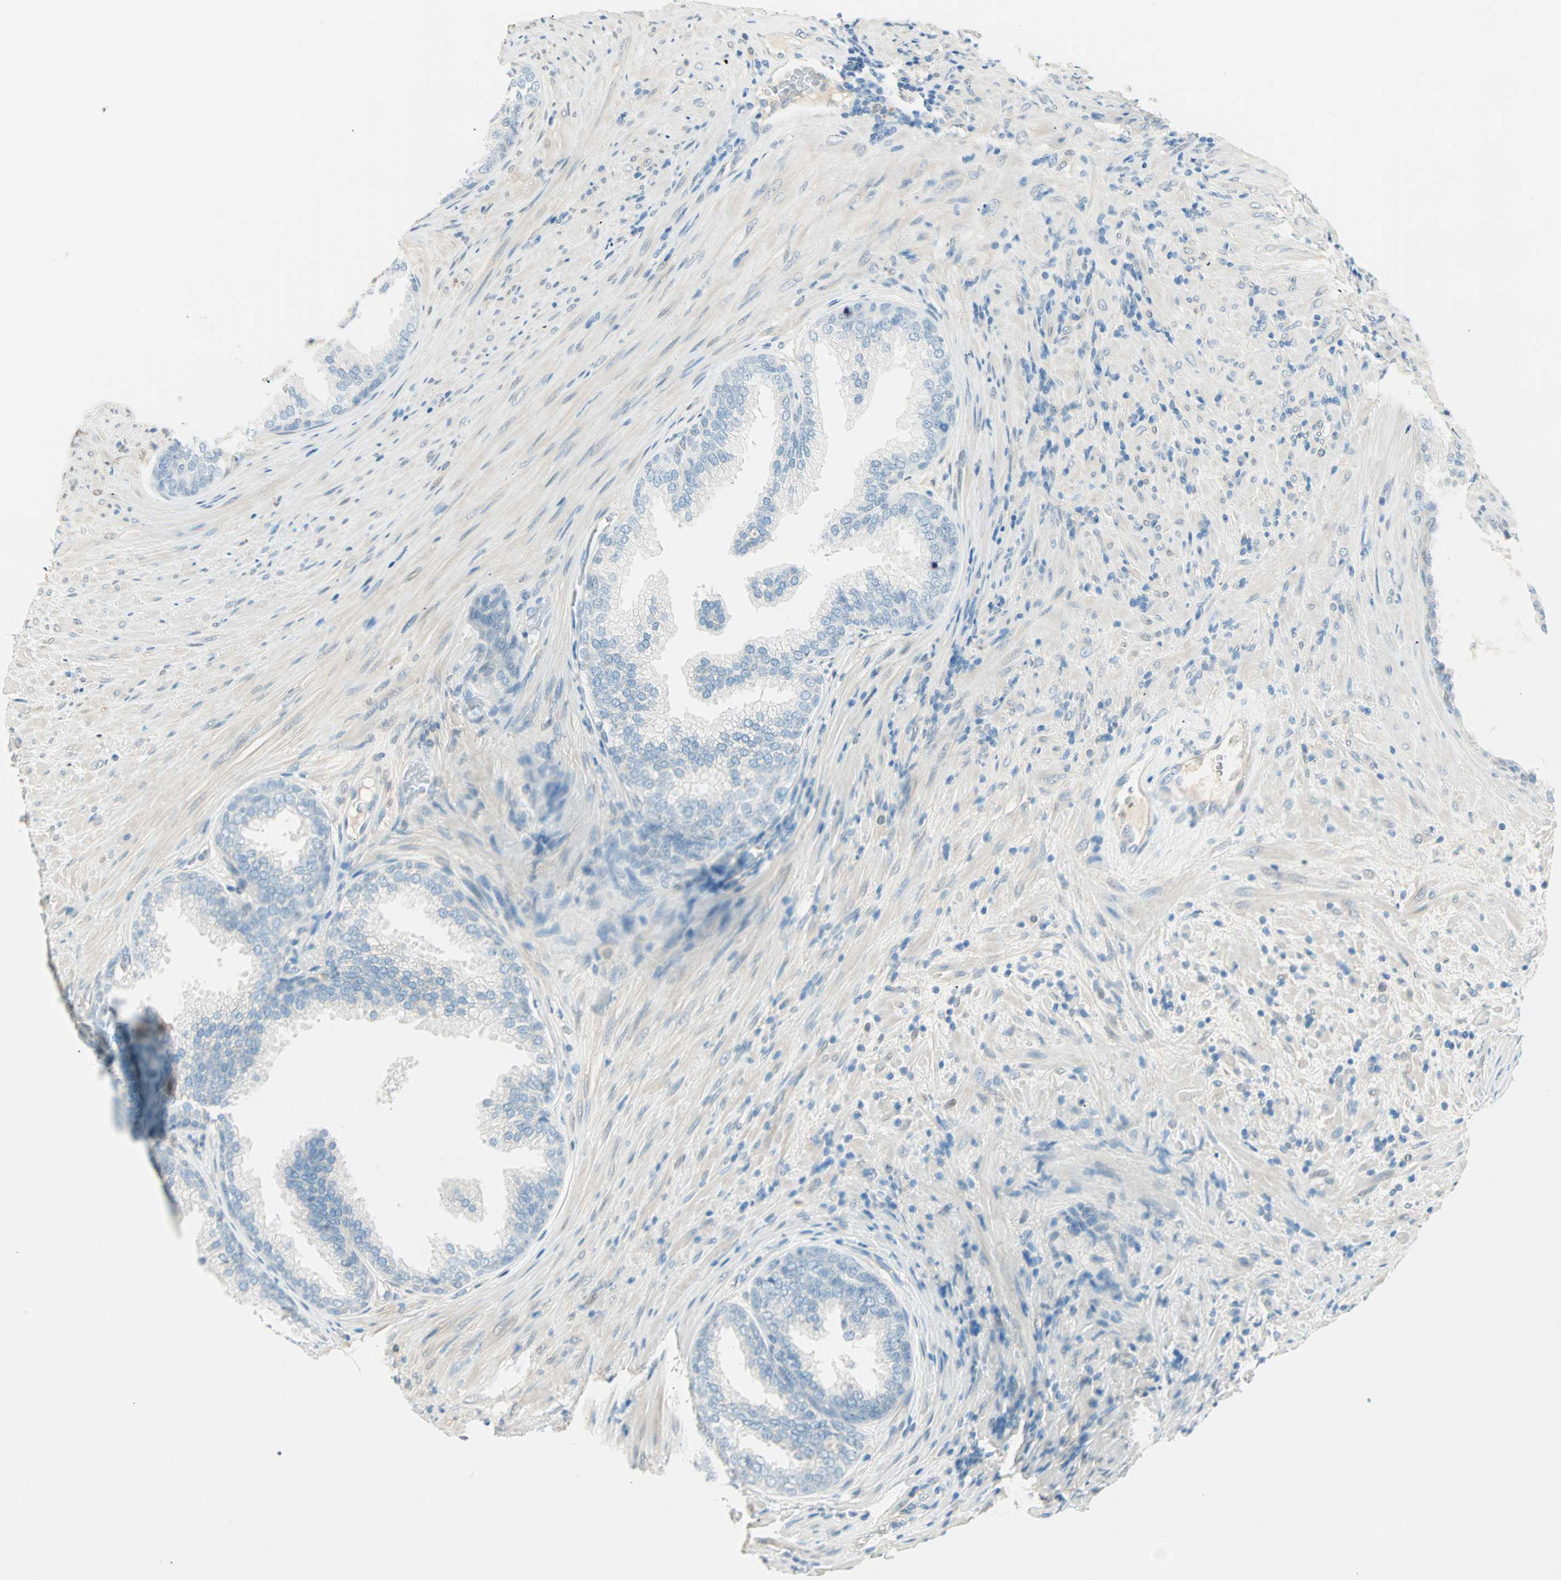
{"staining": {"intensity": "negative", "quantity": "none", "location": "none"}, "tissue": "prostate", "cell_type": "Glandular cells", "image_type": "normal", "snomed": [{"axis": "morphology", "description": "Normal tissue, NOS"}, {"axis": "topography", "description": "Prostate"}], "caption": "This is an IHC histopathology image of normal prostate. There is no positivity in glandular cells.", "gene": "S100A1", "patient": {"sex": "male", "age": 76}}